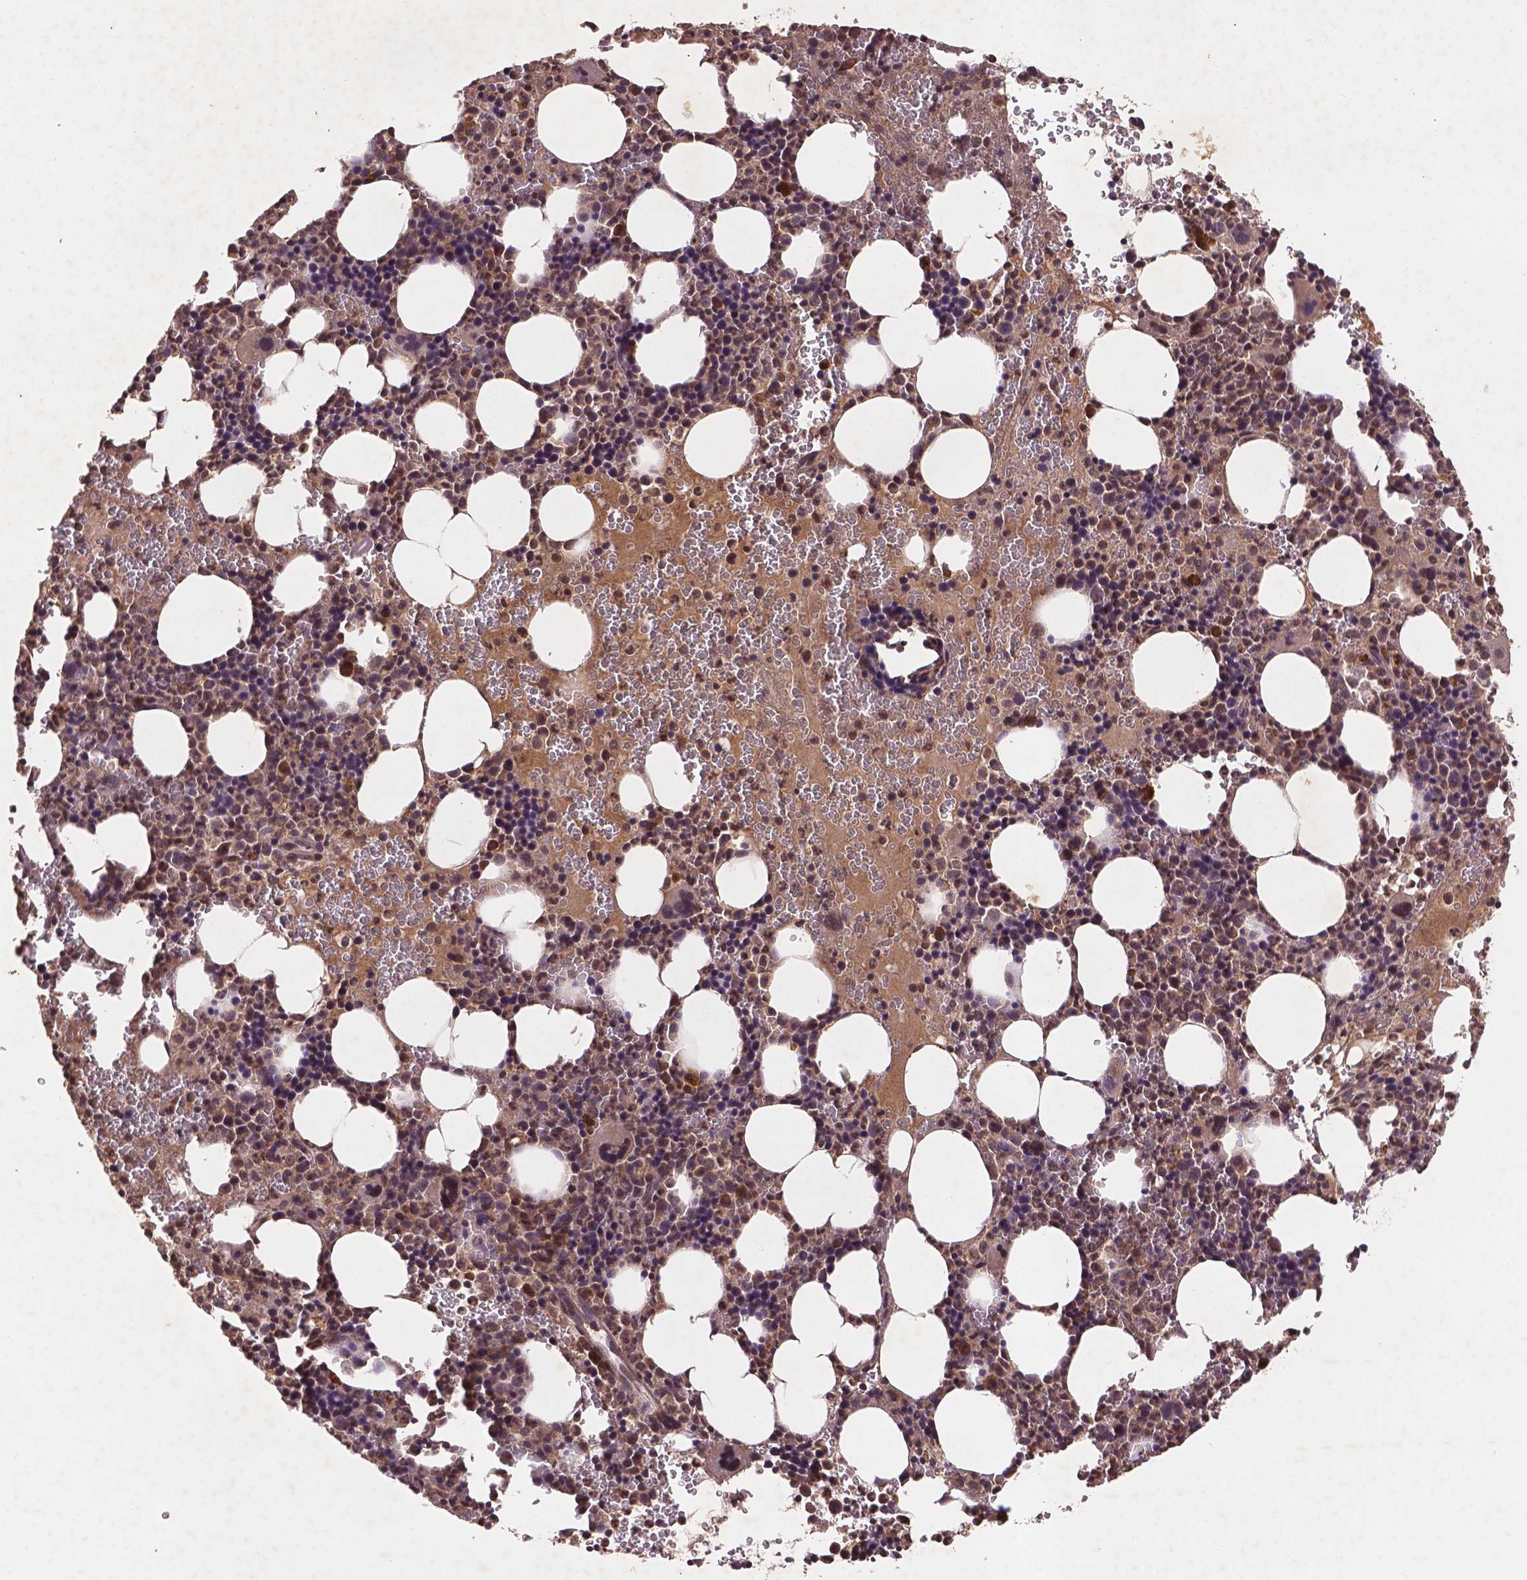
{"staining": {"intensity": "moderate", "quantity": "25%-75%", "location": "cytoplasmic/membranous,nuclear"}, "tissue": "bone marrow", "cell_type": "Hematopoietic cells", "image_type": "normal", "snomed": [{"axis": "morphology", "description": "Normal tissue, NOS"}, {"axis": "topography", "description": "Bone marrow"}], "caption": "A medium amount of moderate cytoplasmic/membranous,nuclear staining is identified in approximately 25%-75% of hematopoietic cells in normal bone marrow. The staining is performed using DAB (3,3'-diaminobenzidine) brown chromogen to label protein expression. The nuclei are counter-stained blue using hematoxylin.", "gene": "NIPAL2", "patient": {"sex": "male", "age": 63}}